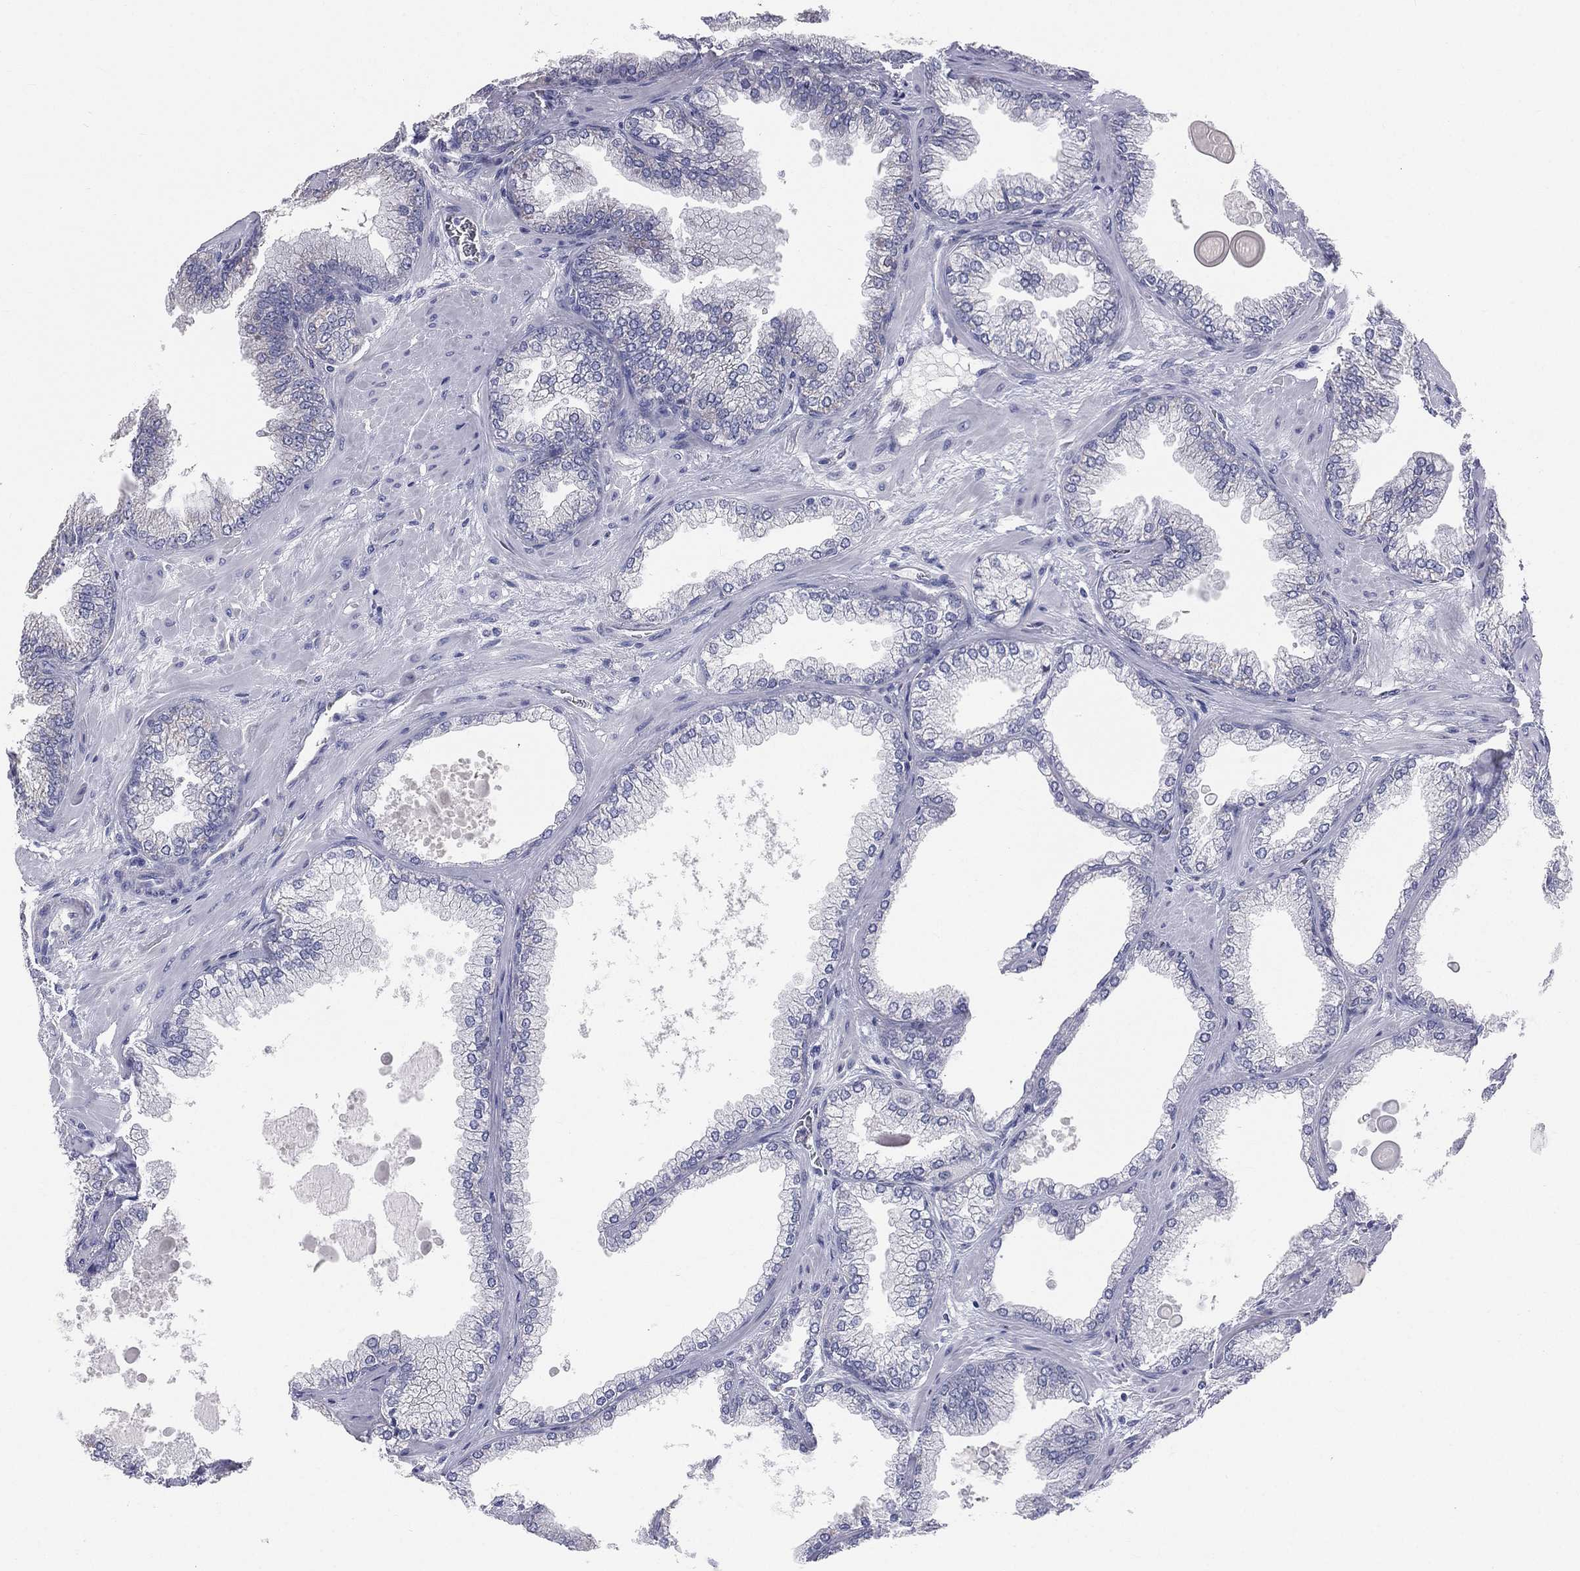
{"staining": {"intensity": "negative", "quantity": "none", "location": "none"}, "tissue": "prostate cancer", "cell_type": "Tumor cells", "image_type": "cancer", "snomed": [{"axis": "morphology", "description": "Adenocarcinoma, Low grade"}, {"axis": "topography", "description": "Prostate"}], "caption": "Photomicrograph shows no protein positivity in tumor cells of prostate cancer (low-grade adenocarcinoma) tissue. The staining is performed using DAB (3,3'-diaminobenzidine) brown chromogen with nuclei counter-stained in using hematoxylin.", "gene": "STK31", "patient": {"sex": "male", "age": 72}}